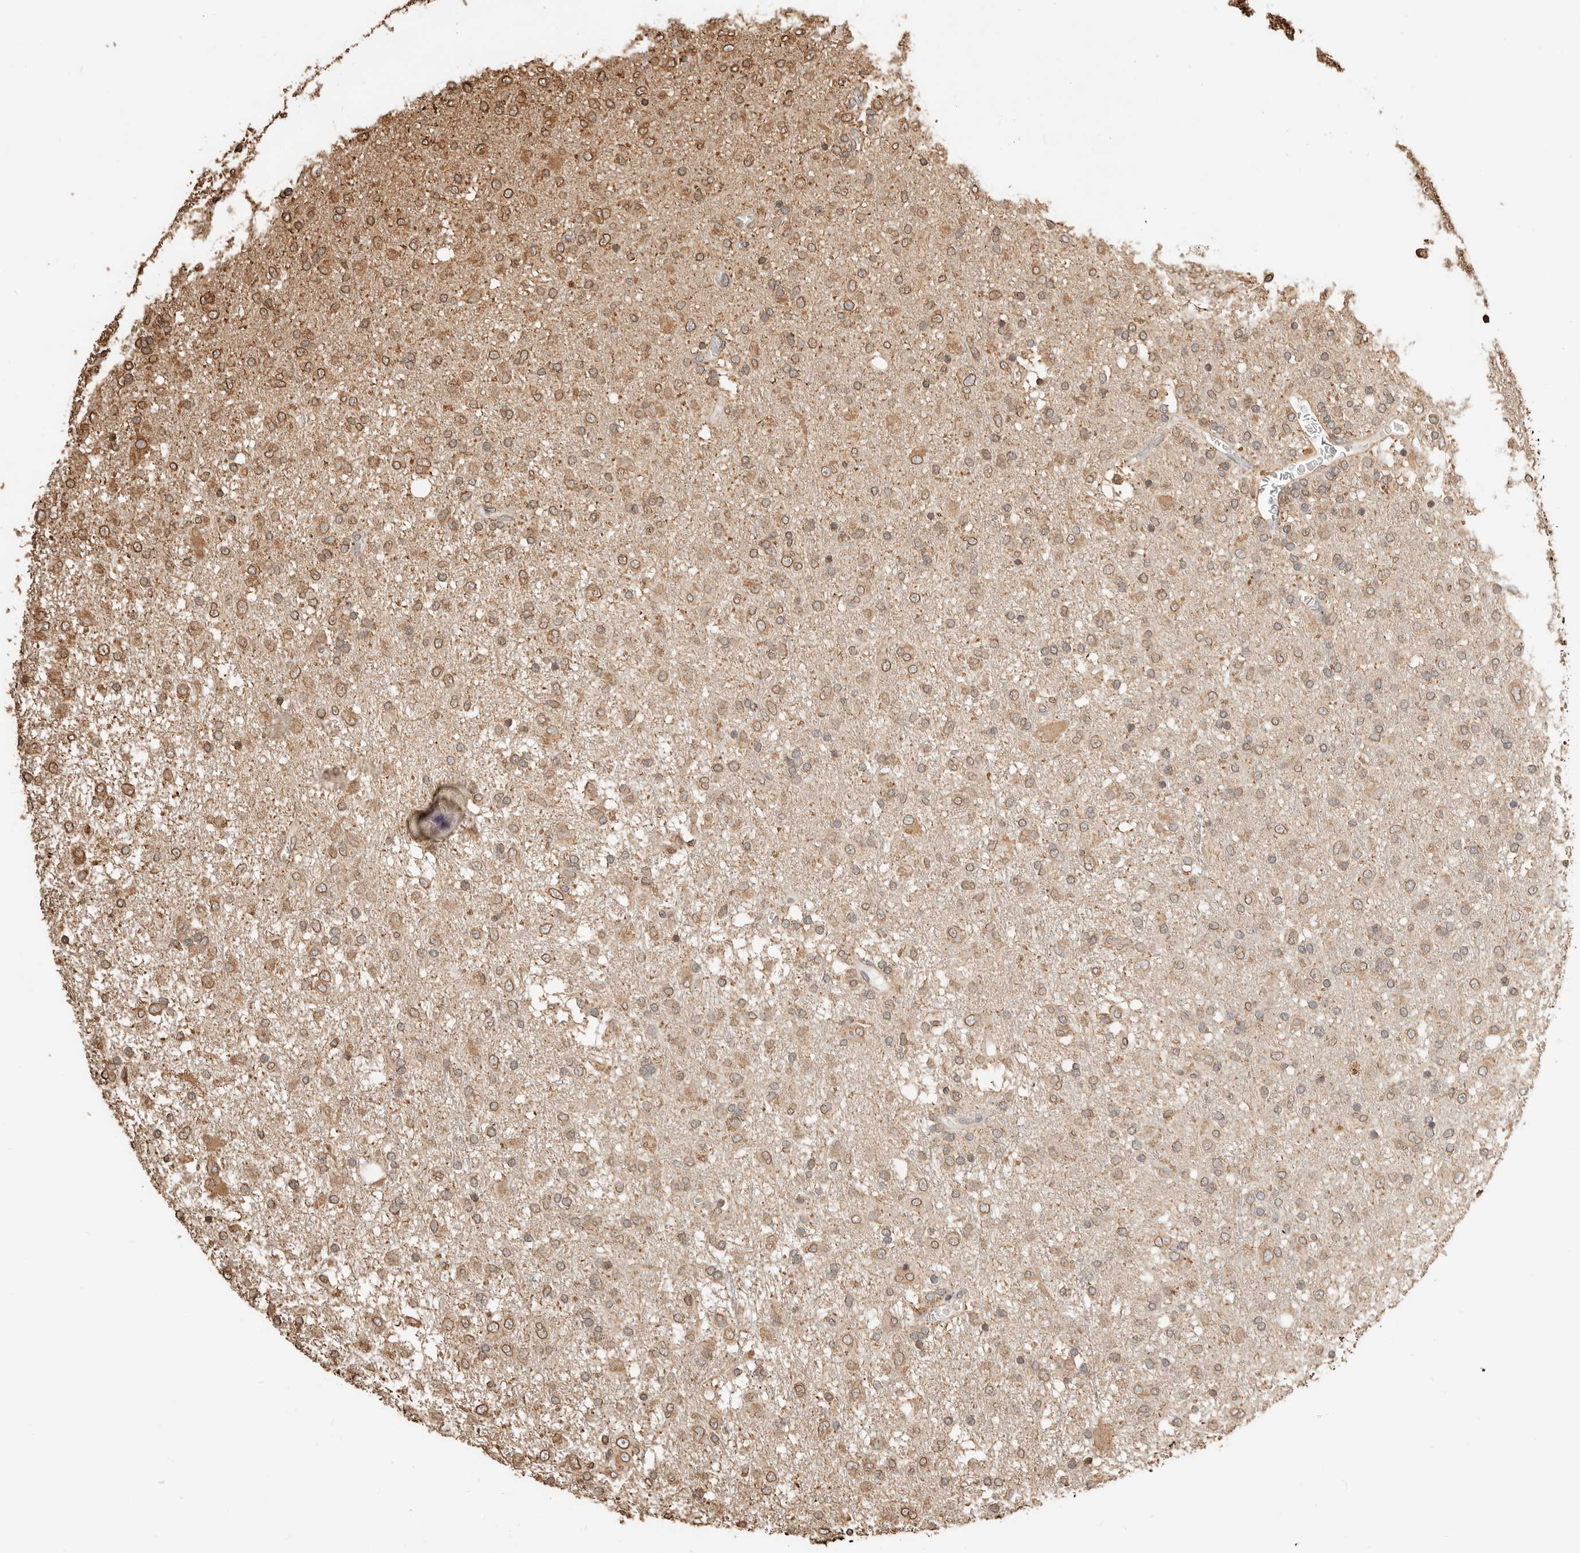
{"staining": {"intensity": "moderate", "quantity": ">75%", "location": "cytoplasmic/membranous"}, "tissue": "glioma", "cell_type": "Tumor cells", "image_type": "cancer", "snomed": [{"axis": "morphology", "description": "Glioma, malignant, Low grade"}, {"axis": "topography", "description": "Brain"}], "caption": "This image displays immunohistochemistry staining of low-grade glioma (malignant), with medium moderate cytoplasmic/membranous staining in approximately >75% of tumor cells.", "gene": "ARHGEF10L", "patient": {"sex": "male", "age": 65}}